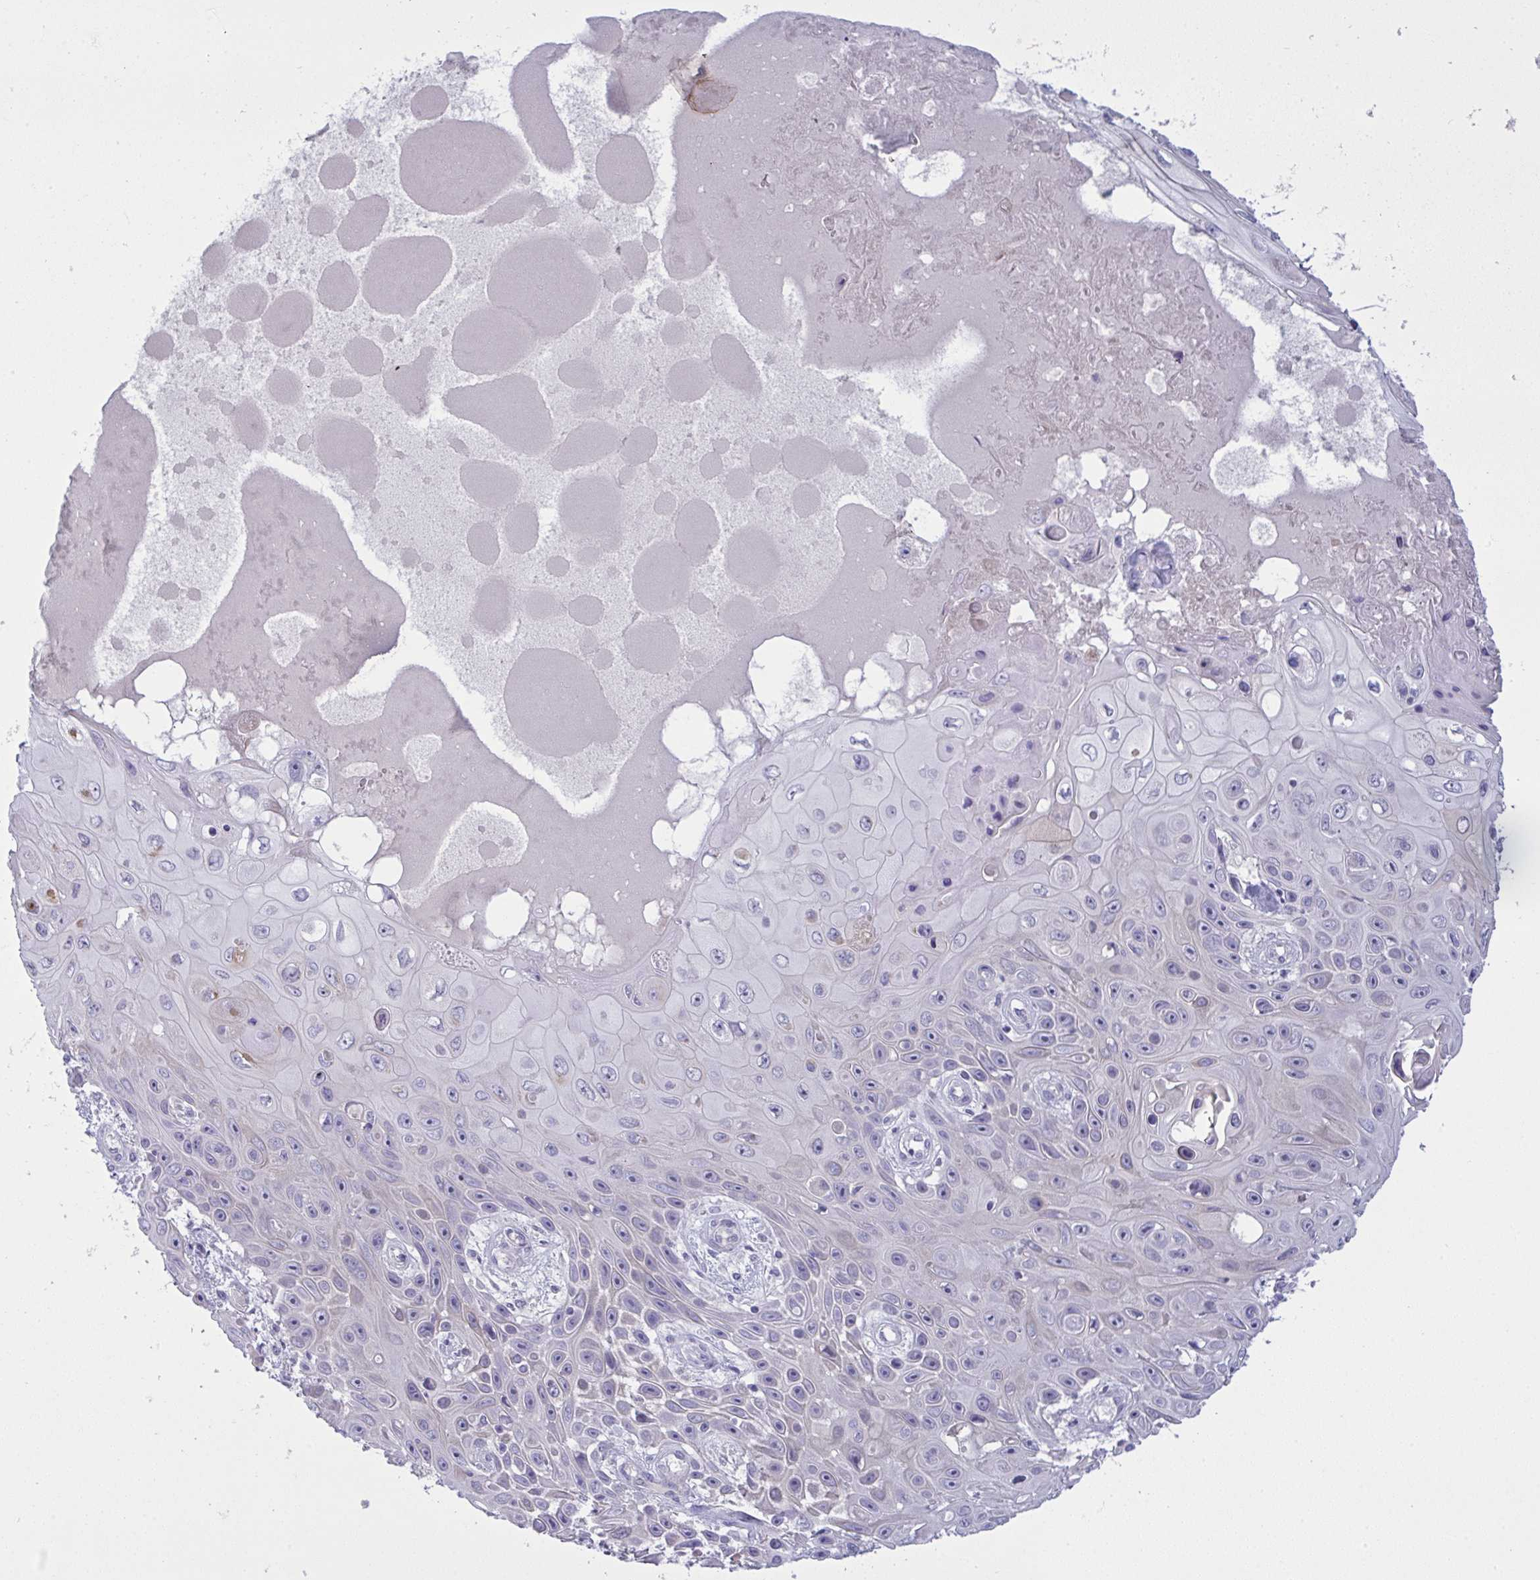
{"staining": {"intensity": "negative", "quantity": "none", "location": "none"}, "tissue": "skin cancer", "cell_type": "Tumor cells", "image_type": "cancer", "snomed": [{"axis": "morphology", "description": "Squamous cell carcinoma, NOS"}, {"axis": "topography", "description": "Skin"}], "caption": "Immunohistochemistry micrograph of neoplastic tissue: human skin squamous cell carcinoma stained with DAB (3,3'-diaminobenzidine) shows no significant protein staining in tumor cells.", "gene": "TENT5D", "patient": {"sex": "male", "age": 82}}